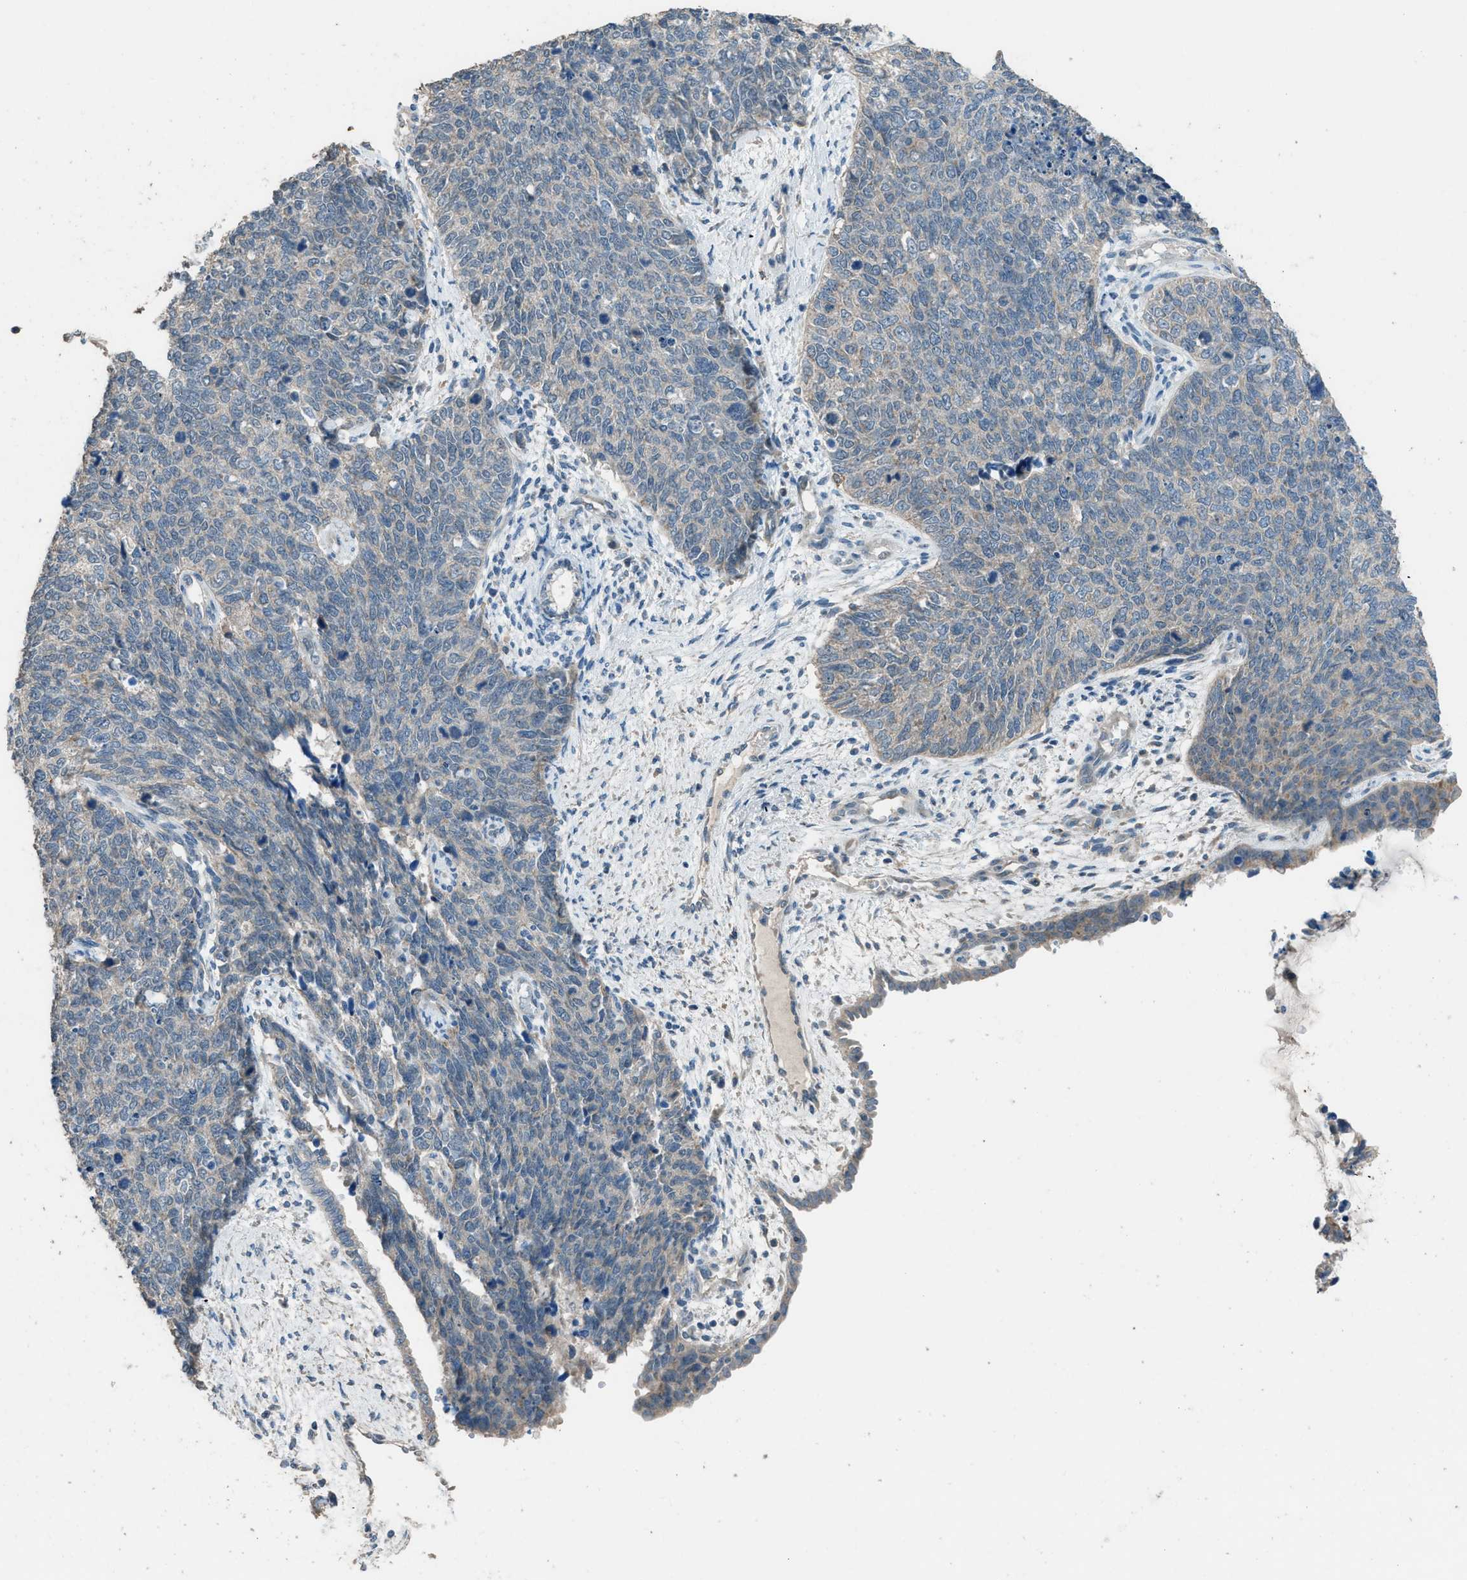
{"staining": {"intensity": "weak", "quantity": "<25%", "location": "cytoplasmic/membranous"}, "tissue": "cervical cancer", "cell_type": "Tumor cells", "image_type": "cancer", "snomed": [{"axis": "morphology", "description": "Squamous cell carcinoma, NOS"}, {"axis": "topography", "description": "Cervix"}], "caption": "A histopathology image of human cervical squamous cell carcinoma is negative for staining in tumor cells.", "gene": "TIMD4", "patient": {"sex": "female", "age": 63}}